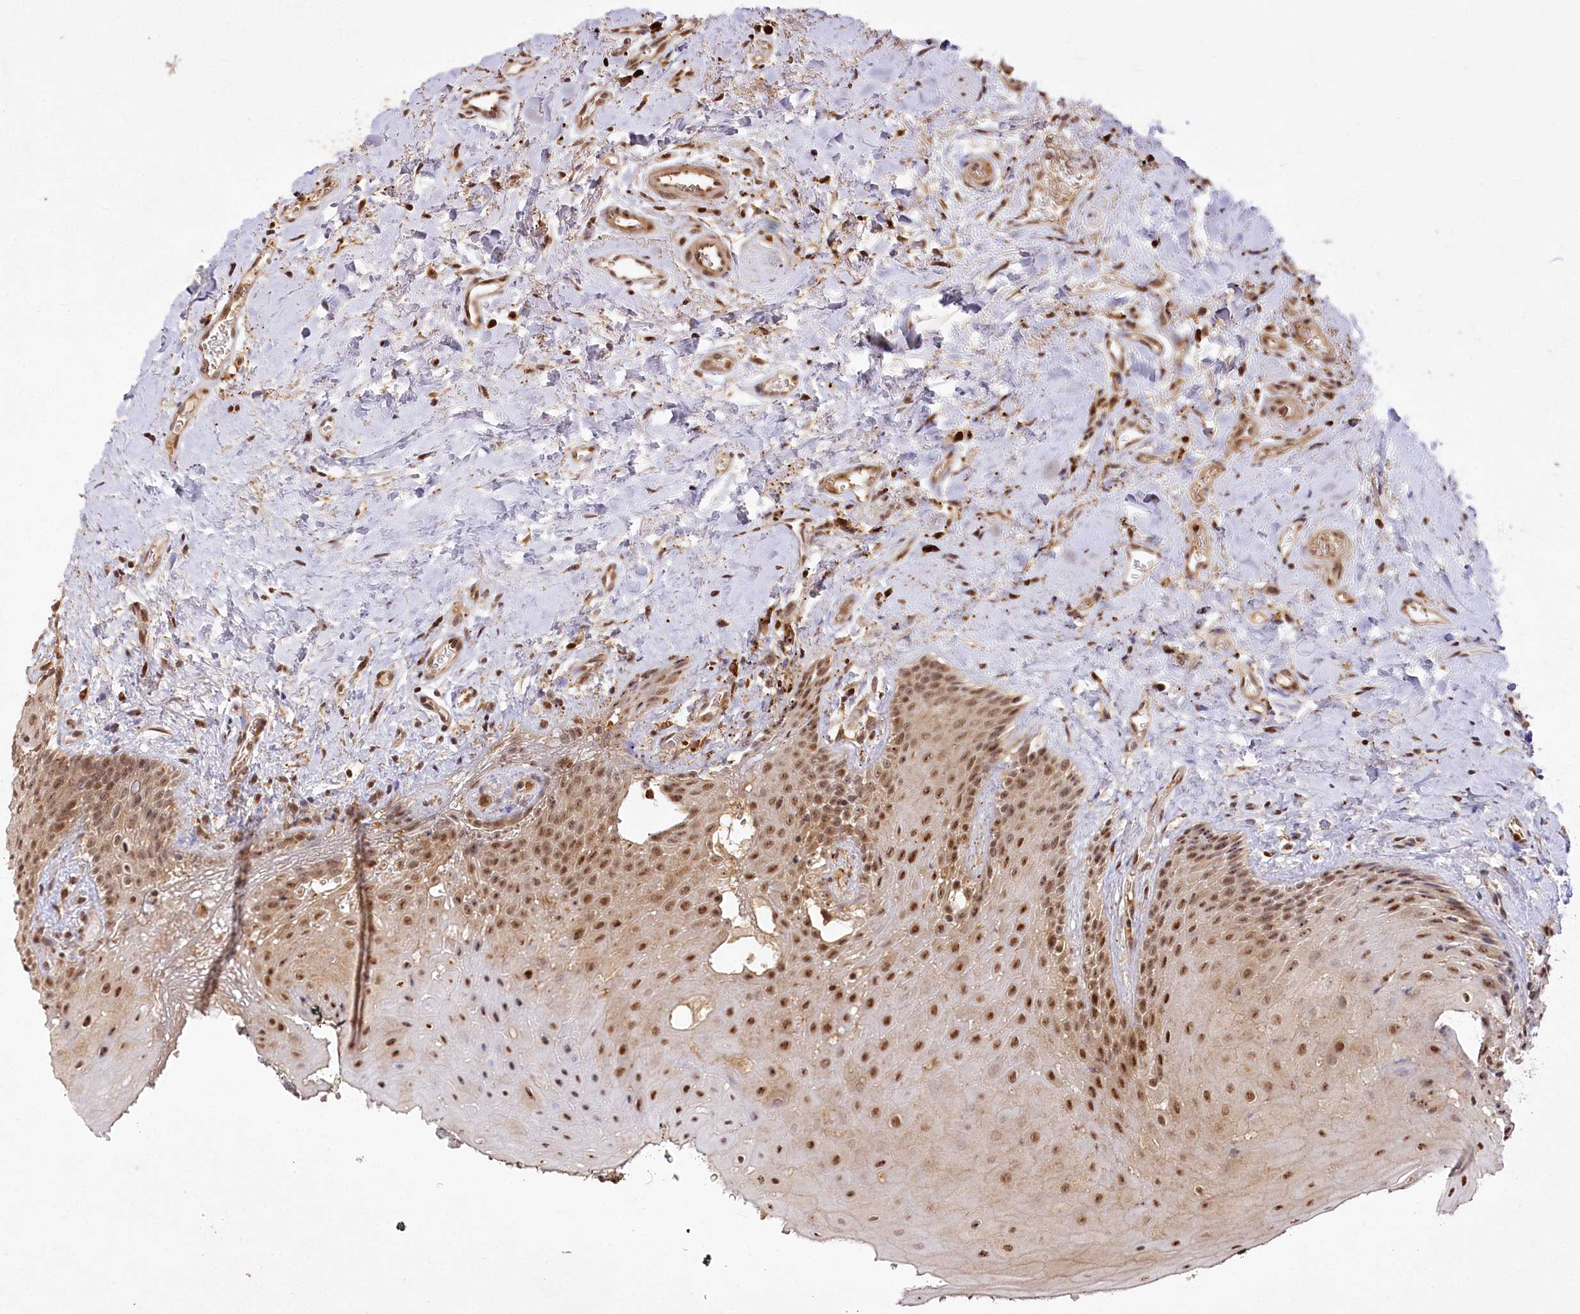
{"staining": {"intensity": "moderate", "quantity": ">75%", "location": "cytoplasmic/membranous,nuclear"}, "tissue": "oral mucosa", "cell_type": "Squamous epithelial cells", "image_type": "normal", "snomed": [{"axis": "morphology", "description": "Normal tissue, NOS"}, {"axis": "topography", "description": "Oral tissue"}], "caption": "Protein staining of normal oral mucosa reveals moderate cytoplasmic/membranous,nuclear positivity in about >75% of squamous epithelial cells.", "gene": "PYROXD1", "patient": {"sex": "male", "age": 74}}